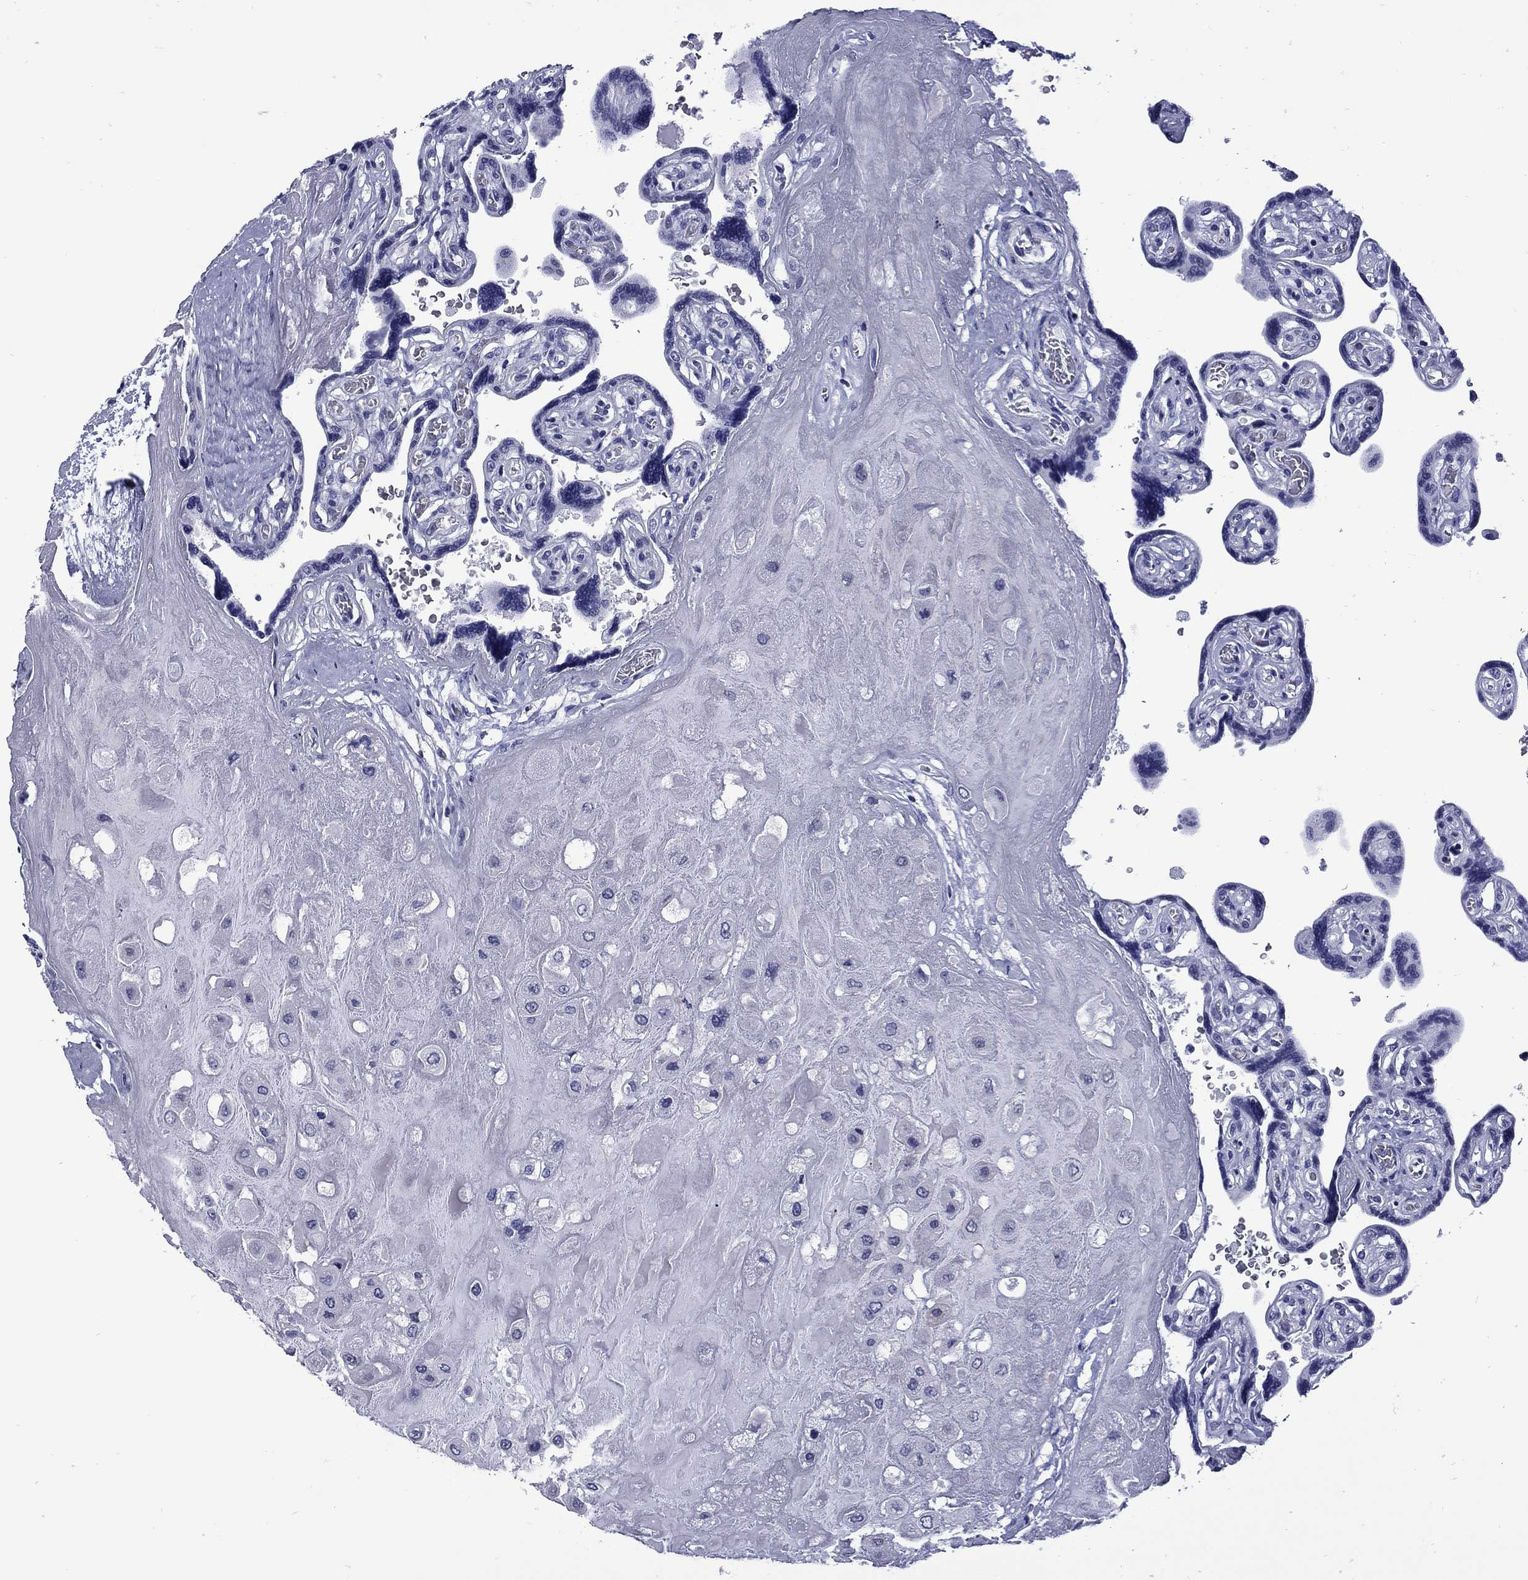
{"staining": {"intensity": "negative", "quantity": "none", "location": "none"}, "tissue": "placenta", "cell_type": "Decidual cells", "image_type": "normal", "snomed": [{"axis": "morphology", "description": "Normal tissue, NOS"}, {"axis": "topography", "description": "Placenta"}], "caption": "The histopathology image demonstrates no staining of decidual cells in unremarkable placenta. The staining was performed using DAB to visualize the protein expression in brown, while the nuclei were stained in blue with hematoxylin (Magnification: 20x).", "gene": "MGARP", "patient": {"sex": "female", "age": 32}}